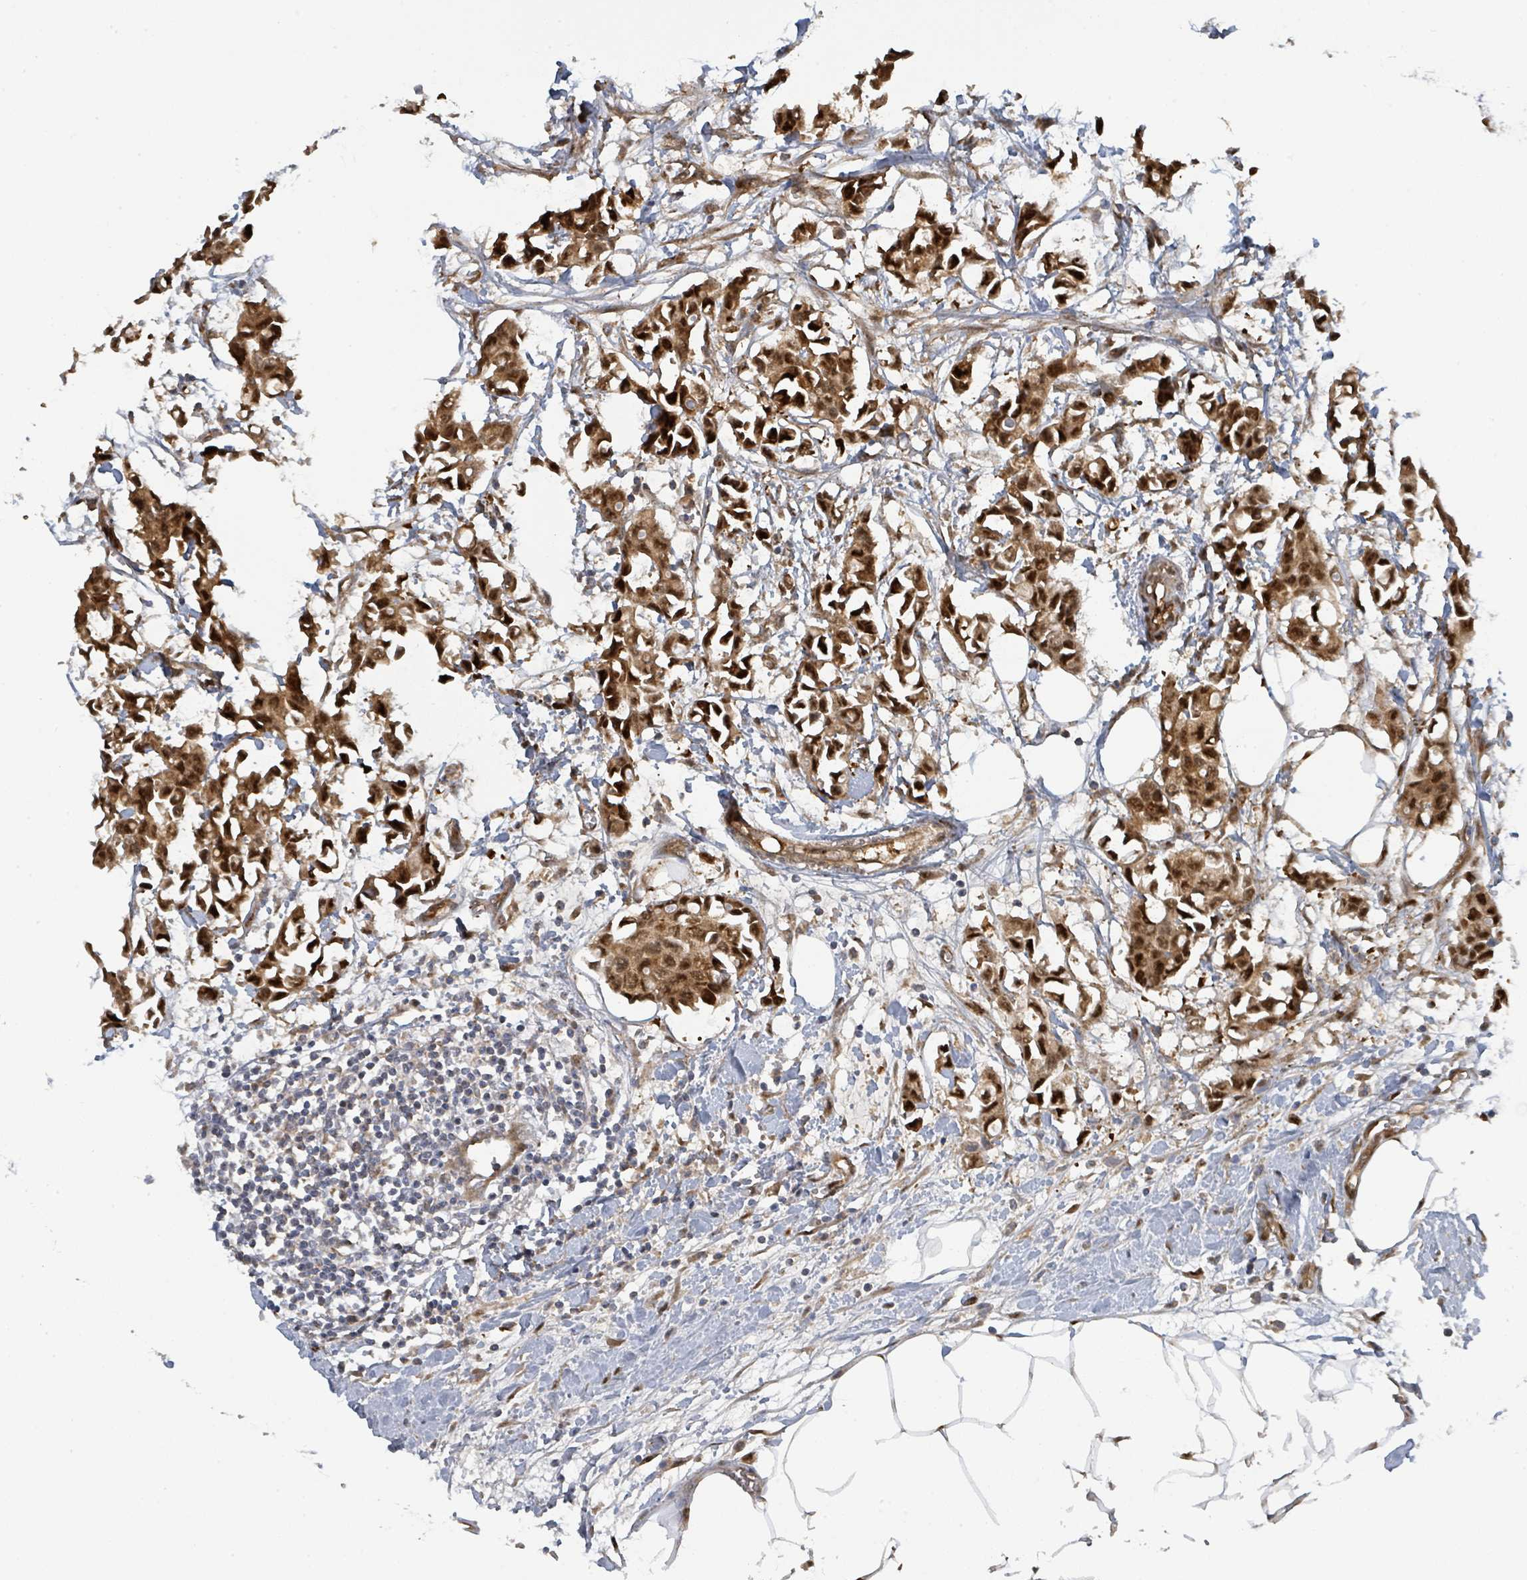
{"staining": {"intensity": "strong", "quantity": ">75%", "location": "cytoplasmic/membranous,nuclear"}, "tissue": "breast cancer", "cell_type": "Tumor cells", "image_type": "cancer", "snomed": [{"axis": "morphology", "description": "Duct carcinoma"}, {"axis": "topography", "description": "Breast"}], "caption": "Immunohistochemical staining of human breast cancer demonstrates high levels of strong cytoplasmic/membranous and nuclear protein staining in approximately >75% of tumor cells.", "gene": "PSMB7", "patient": {"sex": "female", "age": 41}}